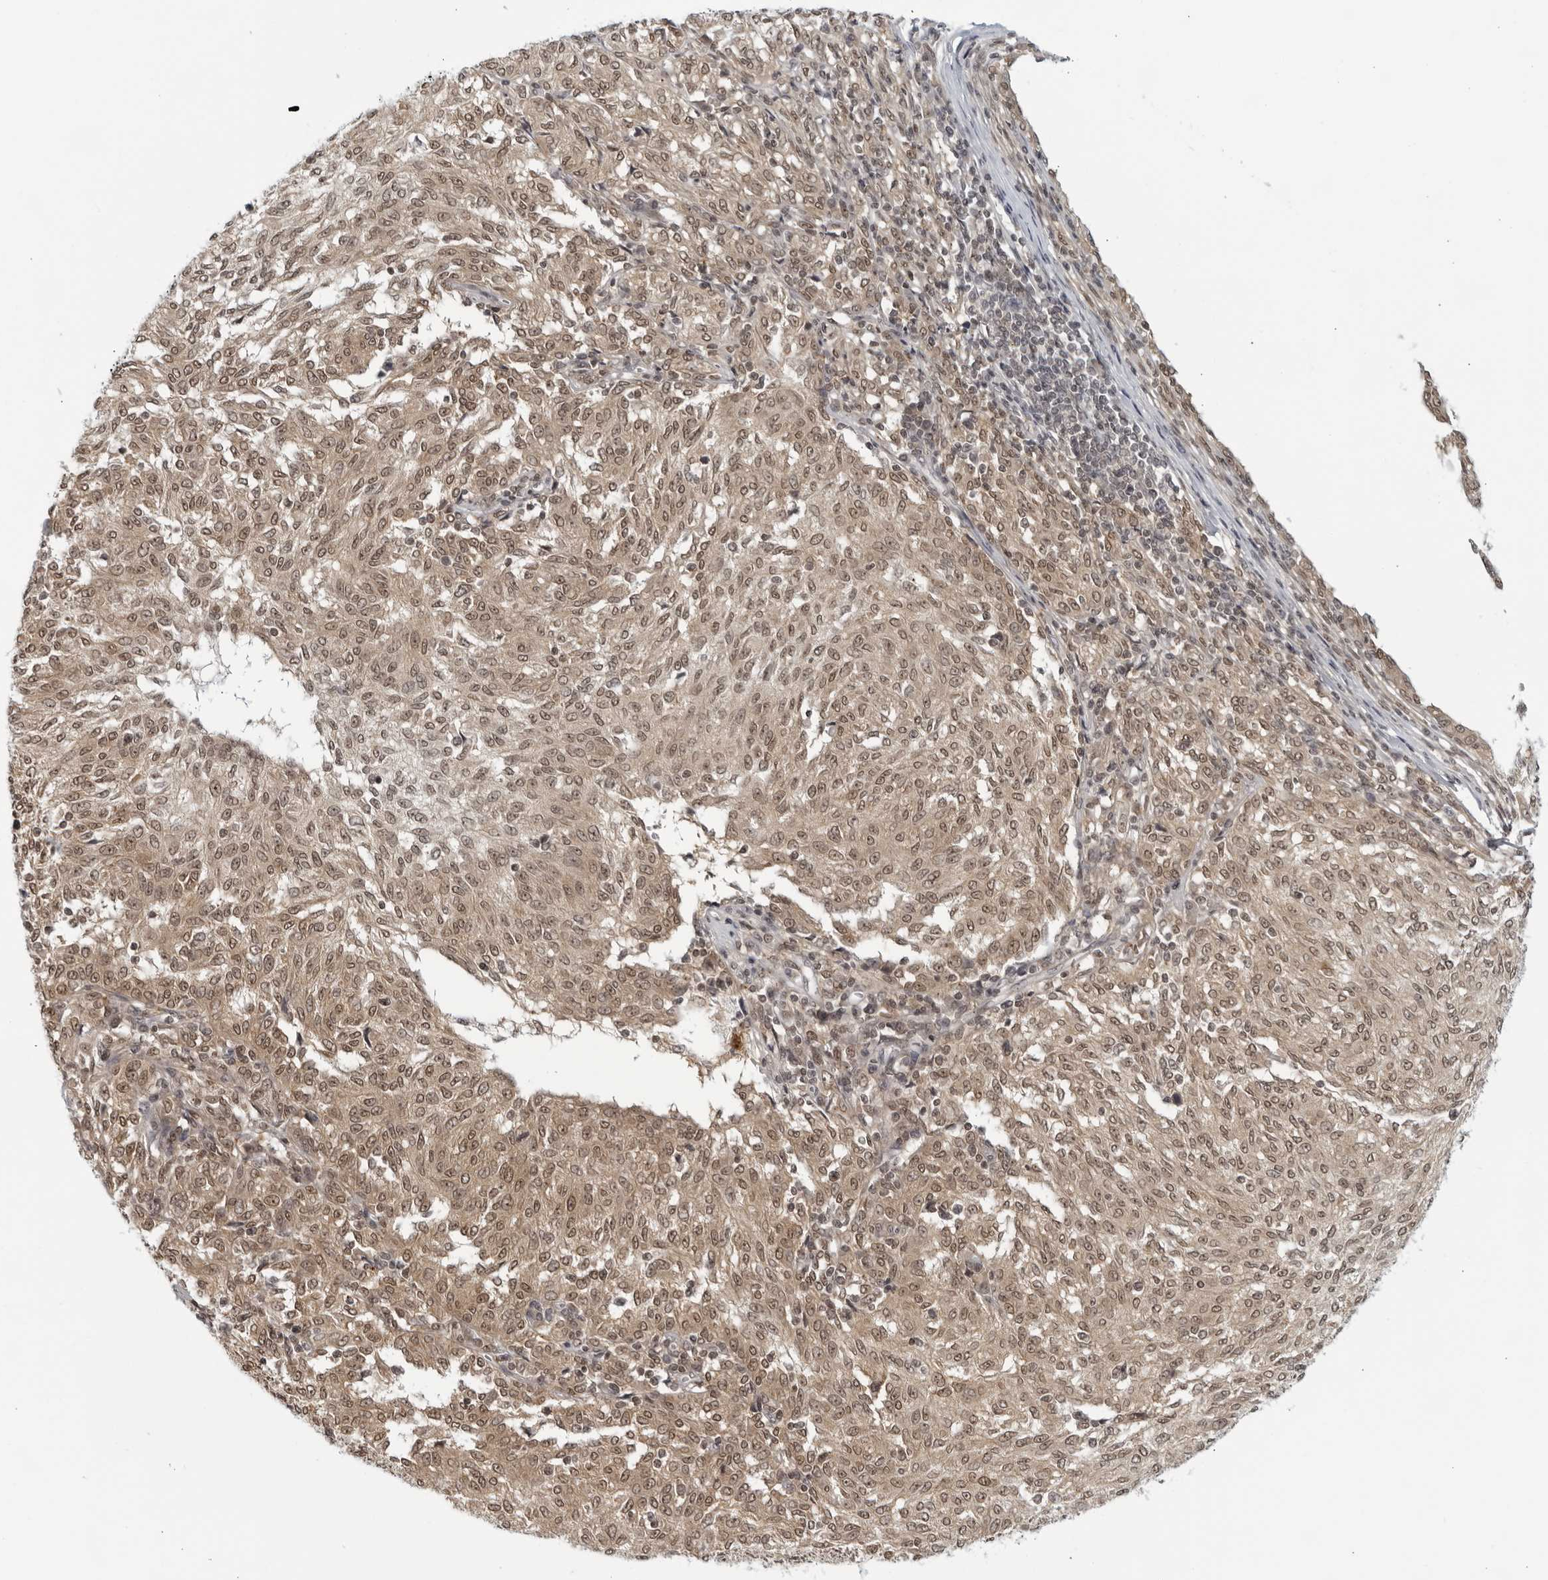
{"staining": {"intensity": "moderate", "quantity": ">75%", "location": "nuclear"}, "tissue": "melanoma", "cell_type": "Tumor cells", "image_type": "cancer", "snomed": [{"axis": "morphology", "description": "Malignant melanoma, NOS"}, {"axis": "topography", "description": "Skin"}], "caption": "High-magnification brightfield microscopy of malignant melanoma stained with DAB (brown) and counterstained with hematoxylin (blue). tumor cells exhibit moderate nuclear positivity is present in about>75% of cells.", "gene": "CC2D1B", "patient": {"sex": "female", "age": 72}}